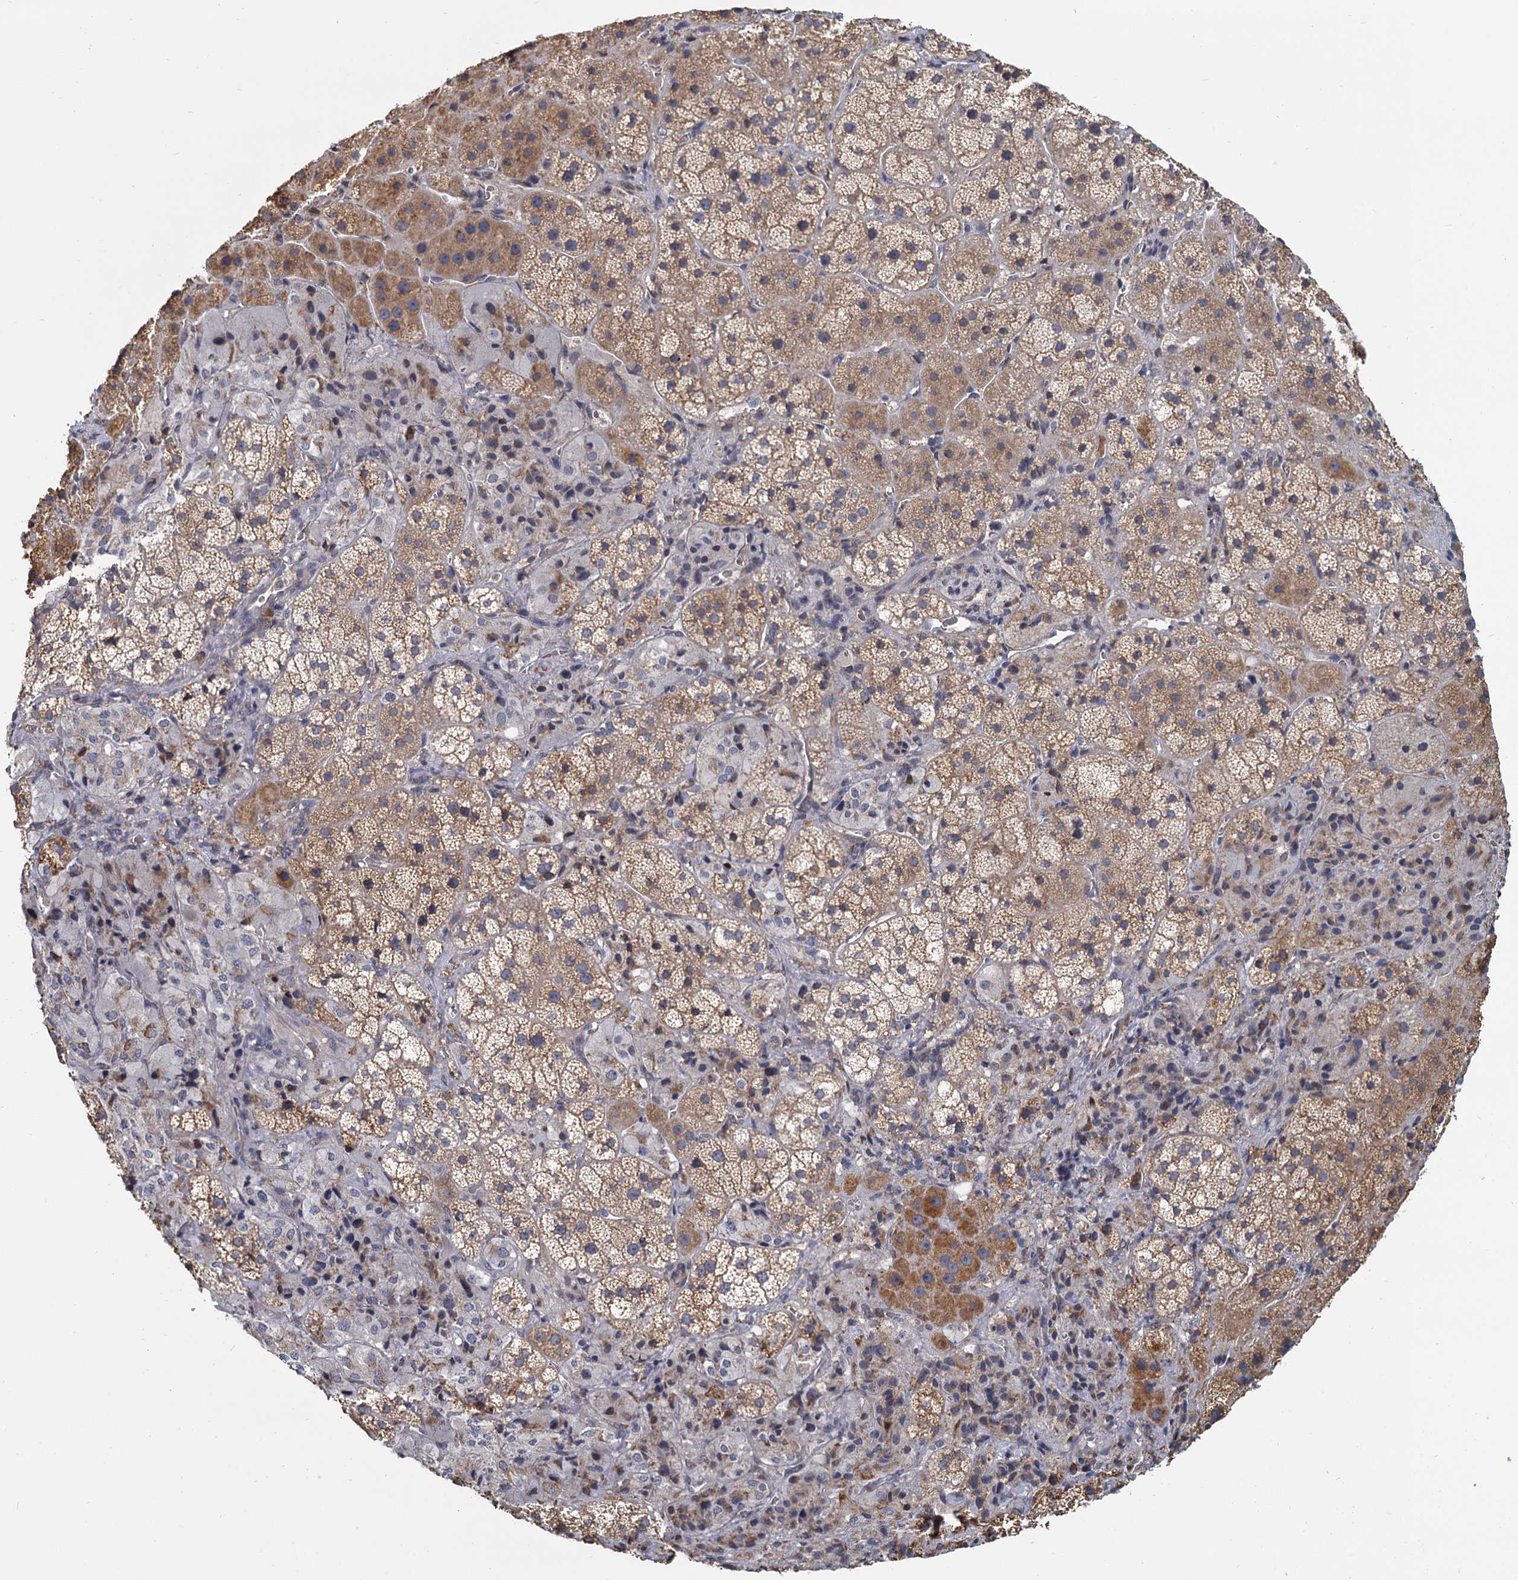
{"staining": {"intensity": "moderate", "quantity": "25%-75%", "location": "cytoplasmic/membranous"}, "tissue": "adrenal gland", "cell_type": "Glandular cells", "image_type": "normal", "snomed": [{"axis": "morphology", "description": "Normal tissue, NOS"}, {"axis": "topography", "description": "Adrenal gland"}], "caption": "Normal adrenal gland exhibits moderate cytoplasmic/membranous staining in about 25%-75% of glandular cells, visualized by immunohistochemistry. (DAB IHC, brown staining for protein, blue staining for nuclei).", "gene": "LRRC51", "patient": {"sex": "female", "age": 44}}